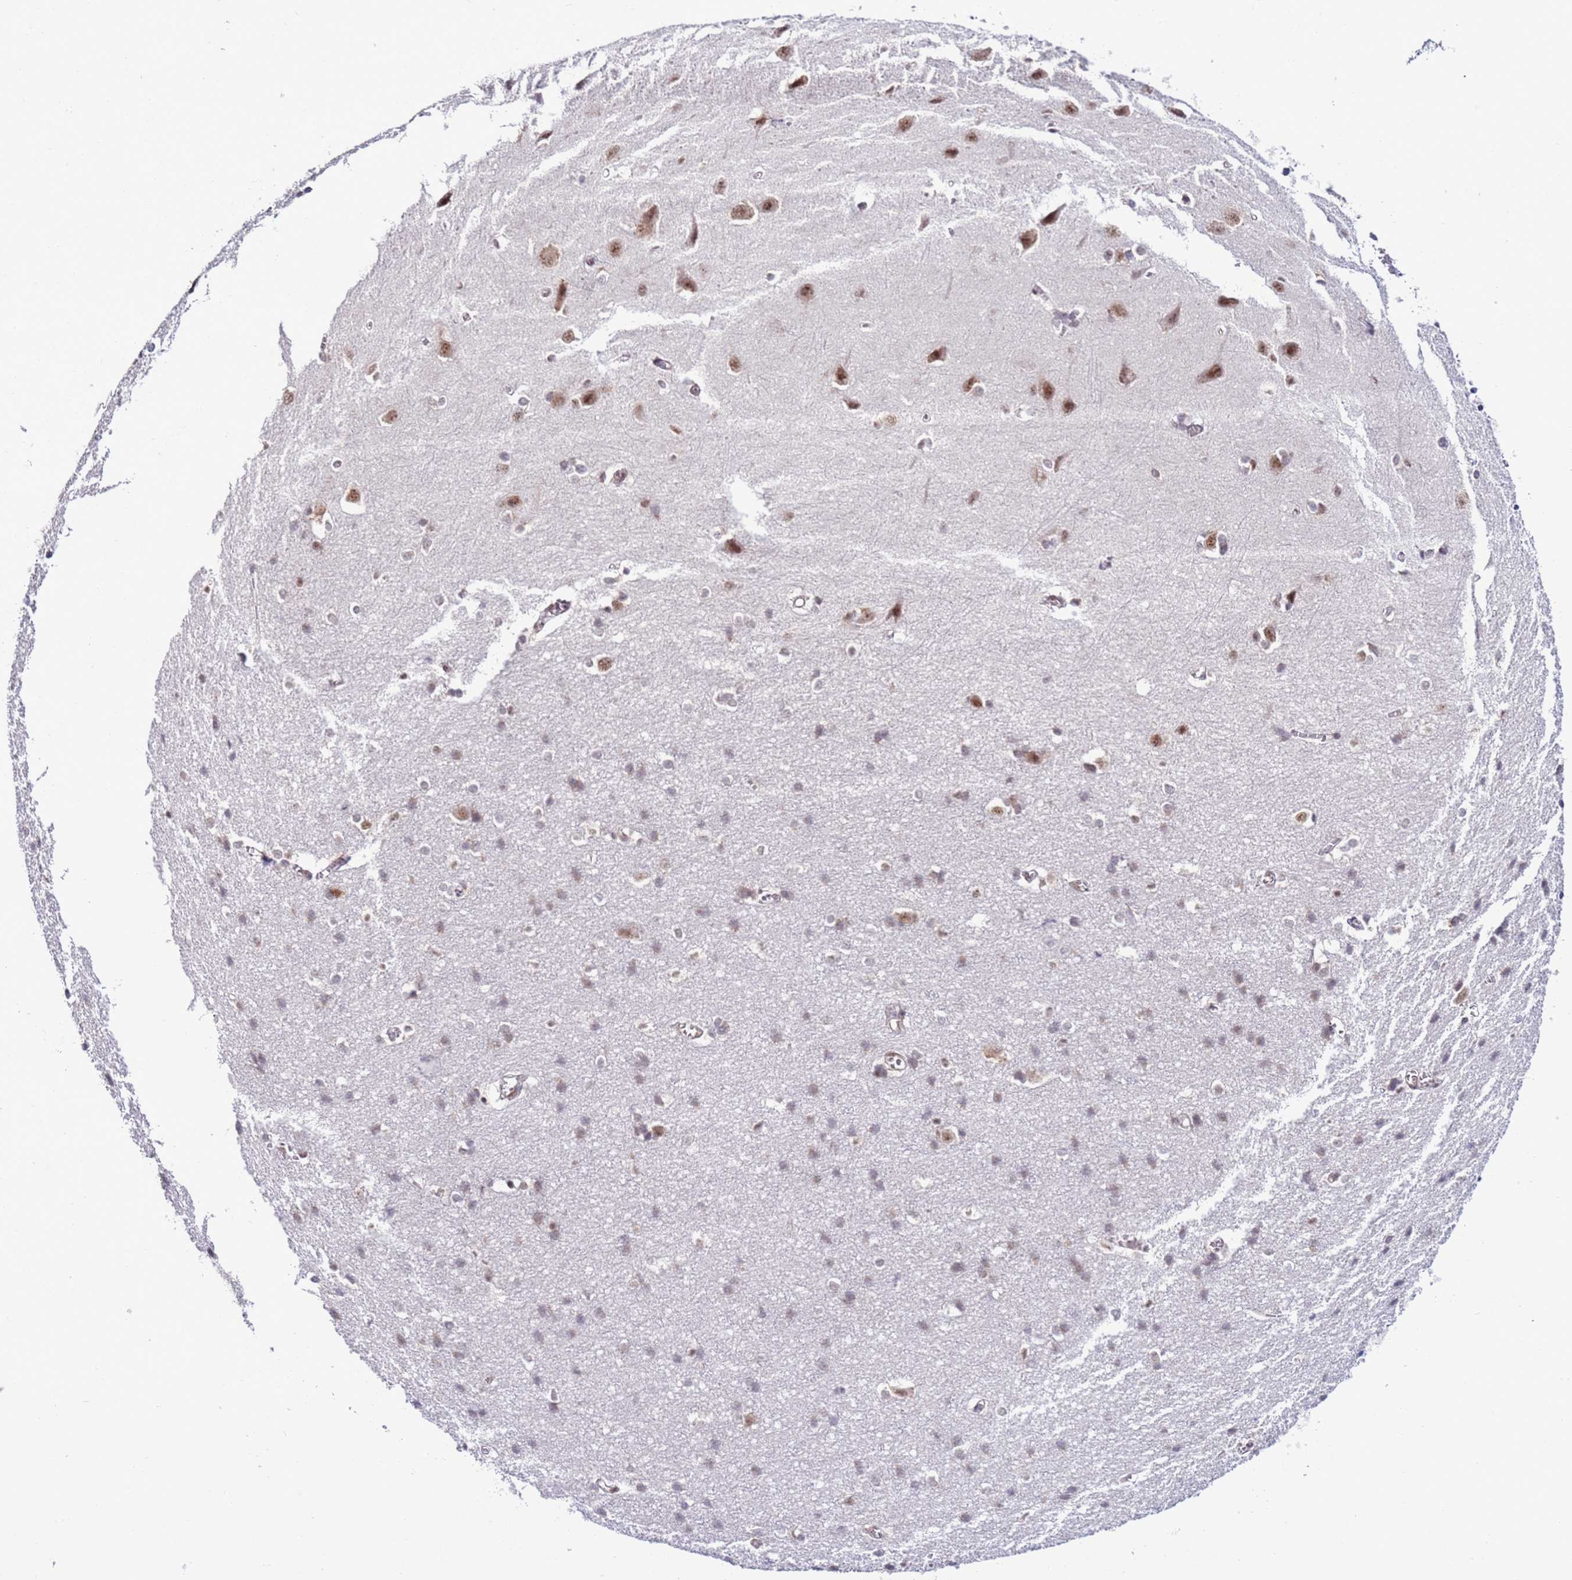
{"staining": {"intensity": "weak", "quantity": ">75%", "location": "cytoplasmic/membranous,nuclear"}, "tissue": "cerebral cortex", "cell_type": "Endothelial cells", "image_type": "normal", "snomed": [{"axis": "morphology", "description": "Normal tissue, NOS"}, {"axis": "topography", "description": "Cerebral cortex"}], "caption": "IHC image of normal cerebral cortex: cerebral cortex stained using immunohistochemistry (IHC) reveals low levels of weak protein expression localized specifically in the cytoplasmic/membranous,nuclear of endothelial cells, appearing as a cytoplasmic/membranous,nuclear brown color.", "gene": "PRPF6", "patient": {"sex": "male", "age": 37}}